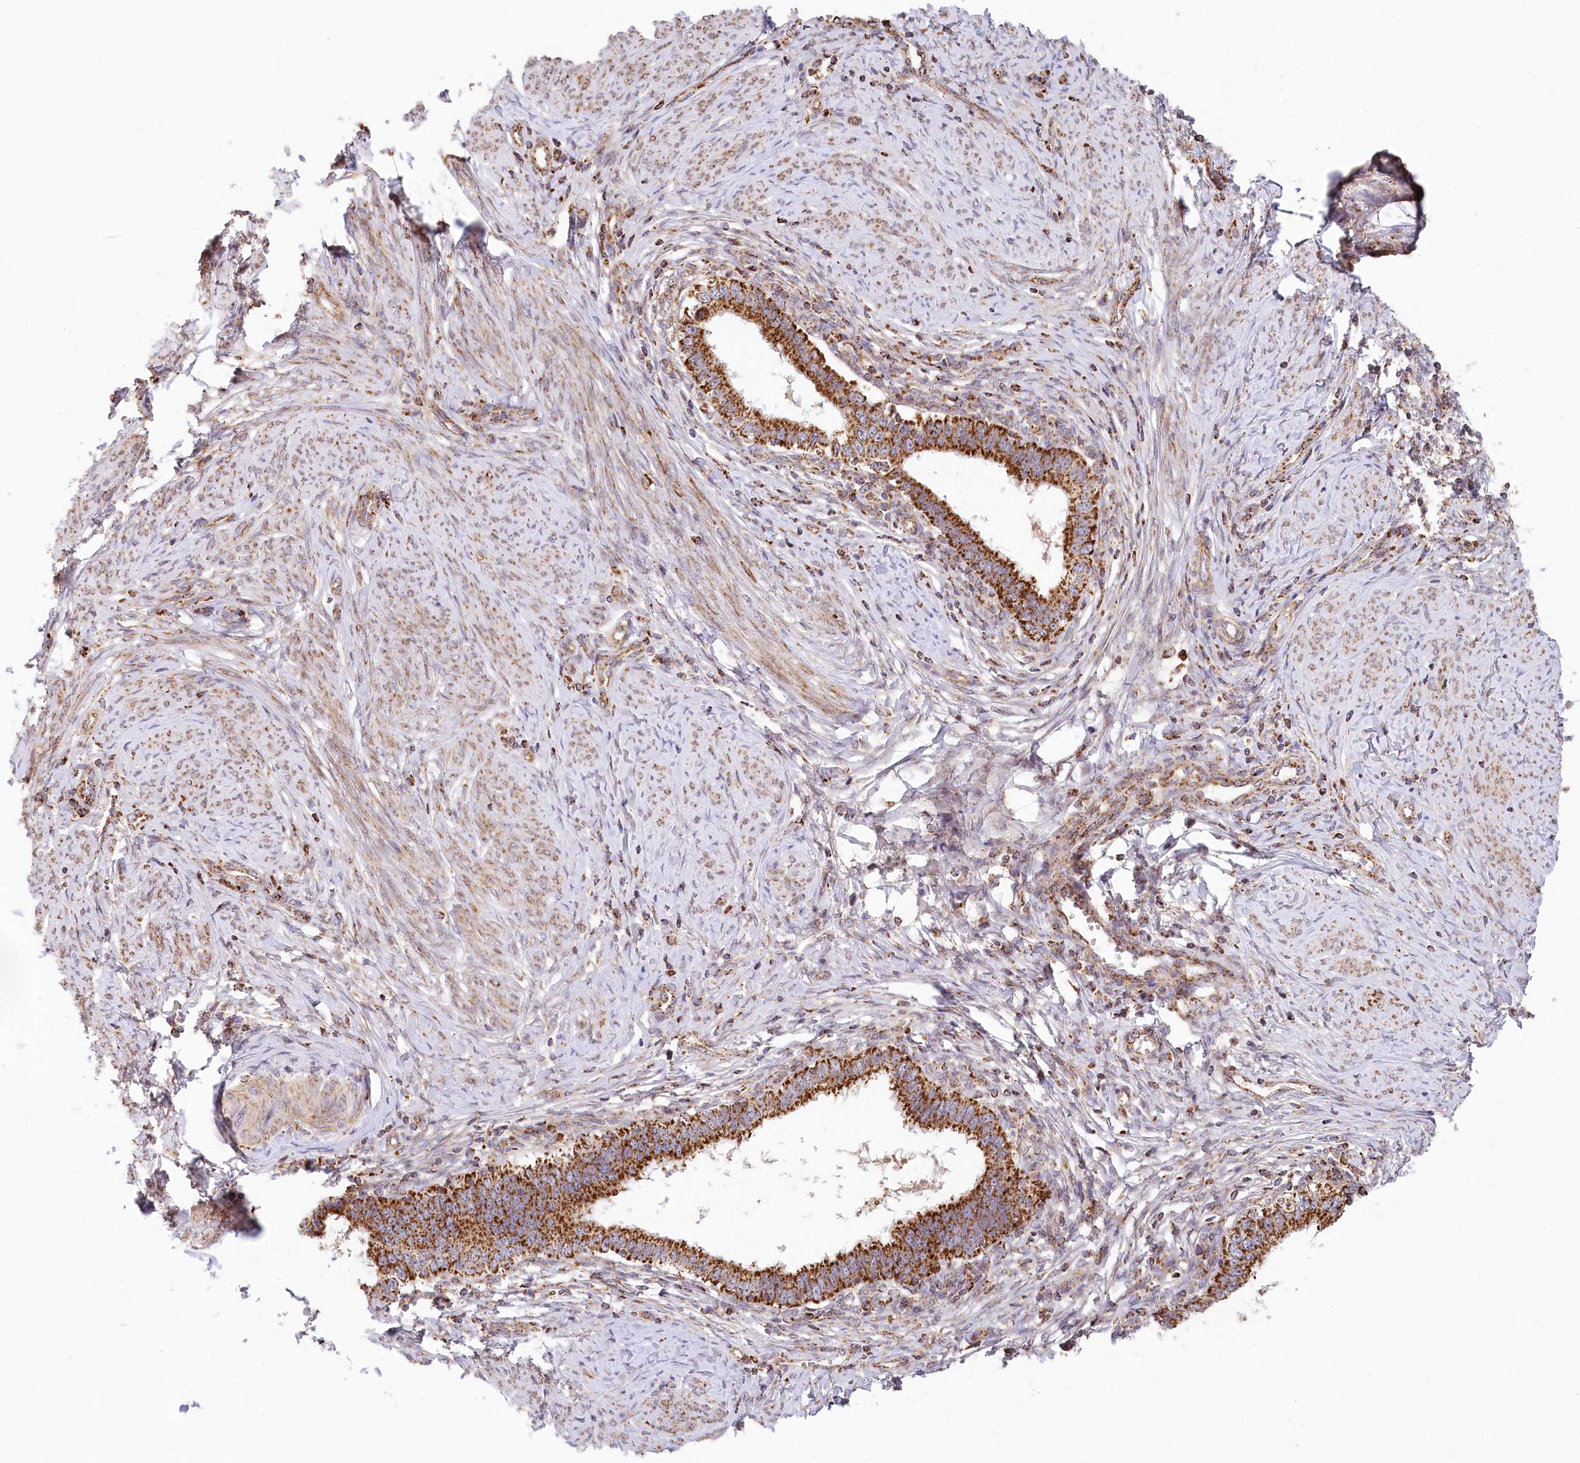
{"staining": {"intensity": "strong", "quantity": ">75%", "location": "cytoplasmic/membranous"}, "tissue": "cervical cancer", "cell_type": "Tumor cells", "image_type": "cancer", "snomed": [{"axis": "morphology", "description": "Adenocarcinoma, NOS"}, {"axis": "topography", "description": "Cervix"}], "caption": "High-magnification brightfield microscopy of cervical cancer (adenocarcinoma) stained with DAB (brown) and counterstained with hematoxylin (blue). tumor cells exhibit strong cytoplasmic/membranous expression is appreciated in about>75% of cells.", "gene": "UMPS", "patient": {"sex": "female", "age": 36}}